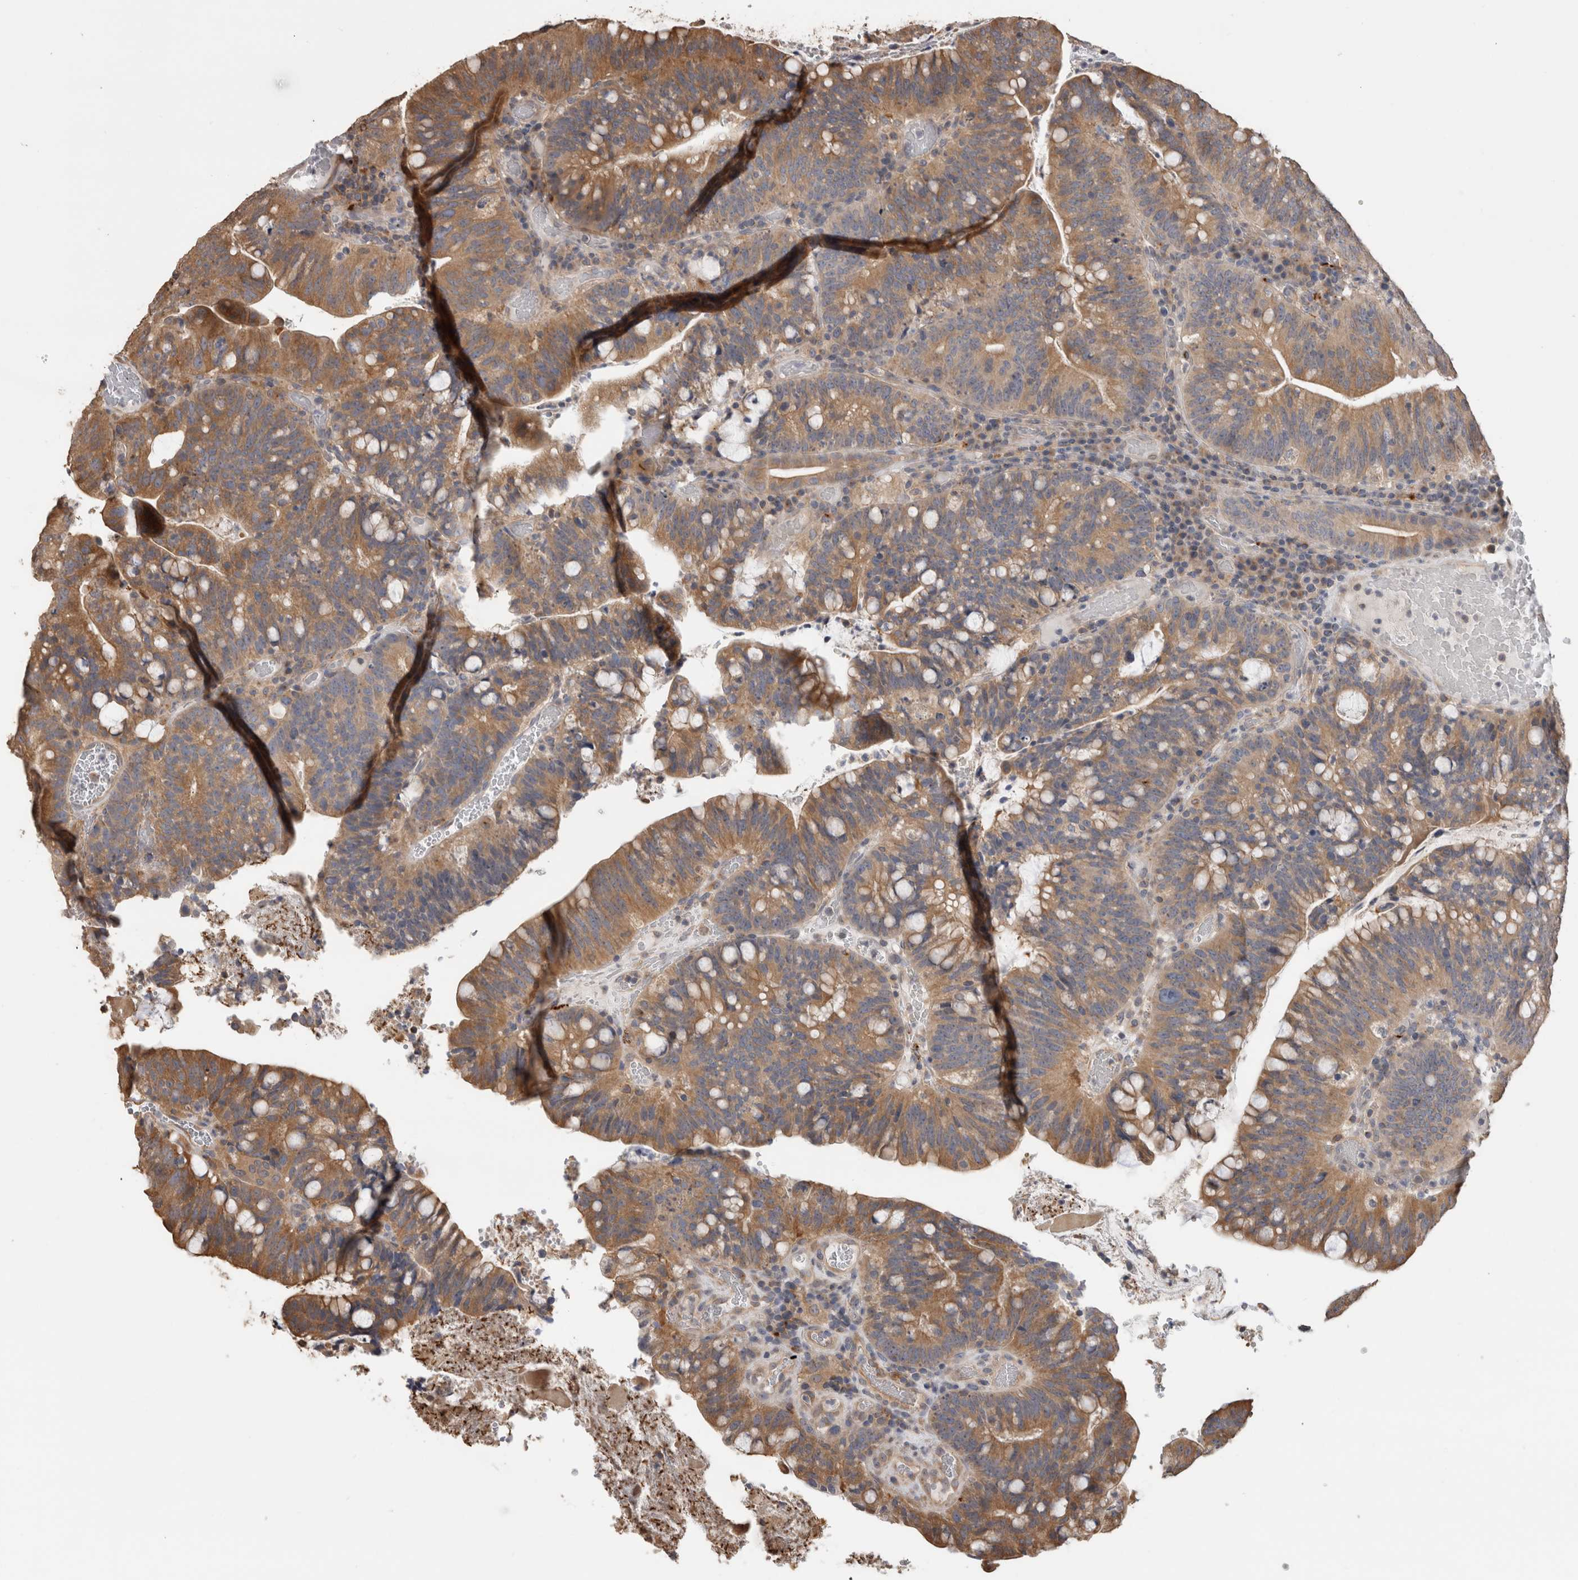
{"staining": {"intensity": "moderate", "quantity": ">75%", "location": "cytoplasmic/membranous"}, "tissue": "colorectal cancer", "cell_type": "Tumor cells", "image_type": "cancer", "snomed": [{"axis": "morphology", "description": "Adenocarcinoma, NOS"}, {"axis": "topography", "description": "Colon"}], "caption": "The photomicrograph displays immunohistochemical staining of colorectal cancer (adenocarcinoma). There is moderate cytoplasmic/membranous expression is identified in approximately >75% of tumor cells.", "gene": "CLIP1", "patient": {"sex": "female", "age": 66}}